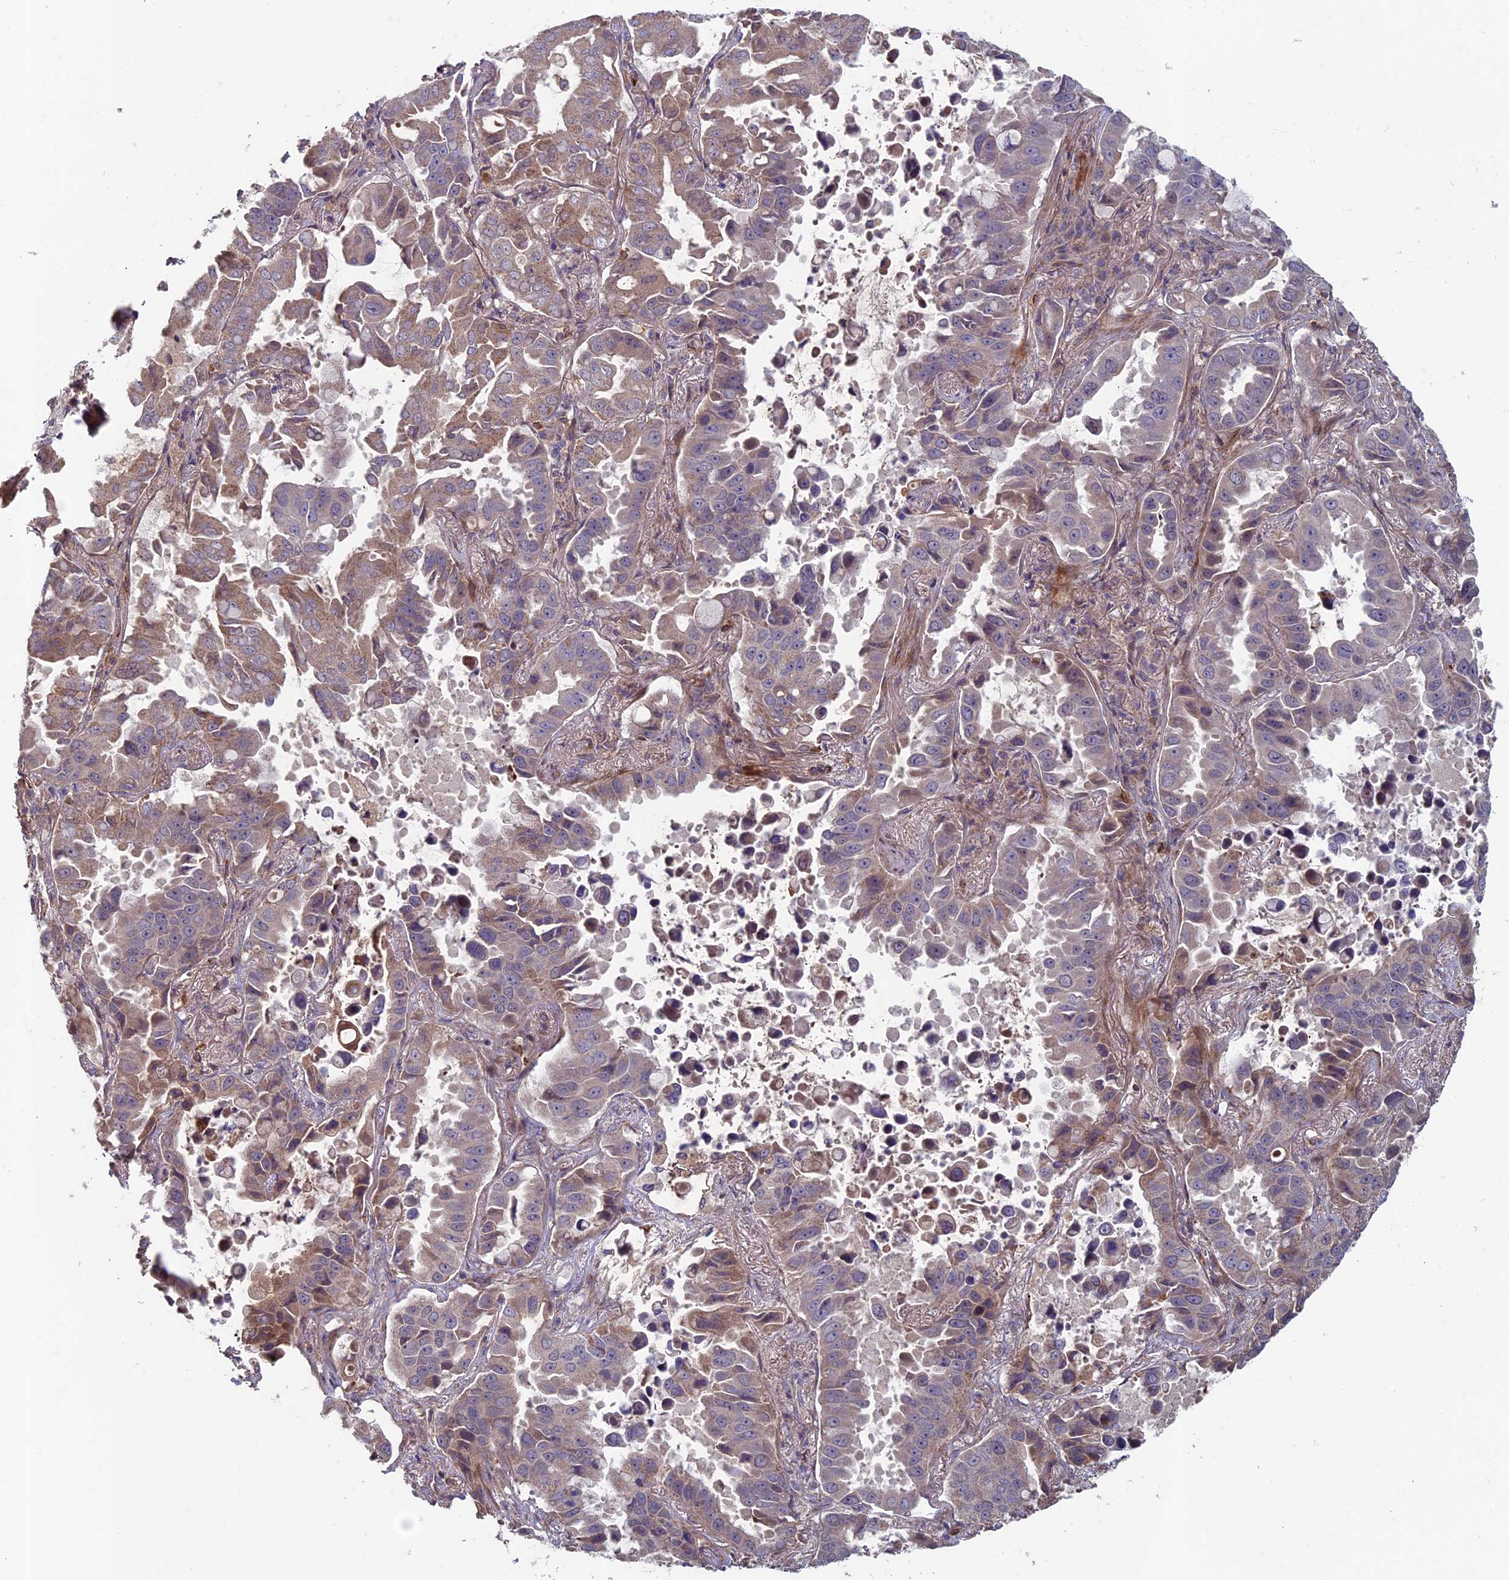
{"staining": {"intensity": "weak", "quantity": "25%-75%", "location": "cytoplasmic/membranous"}, "tissue": "lung cancer", "cell_type": "Tumor cells", "image_type": "cancer", "snomed": [{"axis": "morphology", "description": "Adenocarcinoma, NOS"}, {"axis": "topography", "description": "Lung"}], "caption": "IHC histopathology image of human lung cancer stained for a protein (brown), which demonstrates low levels of weak cytoplasmic/membranous expression in approximately 25%-75% of tumor cells.", "gene": "RCCD1", "patient": {"sex": "male", "age": 64}}